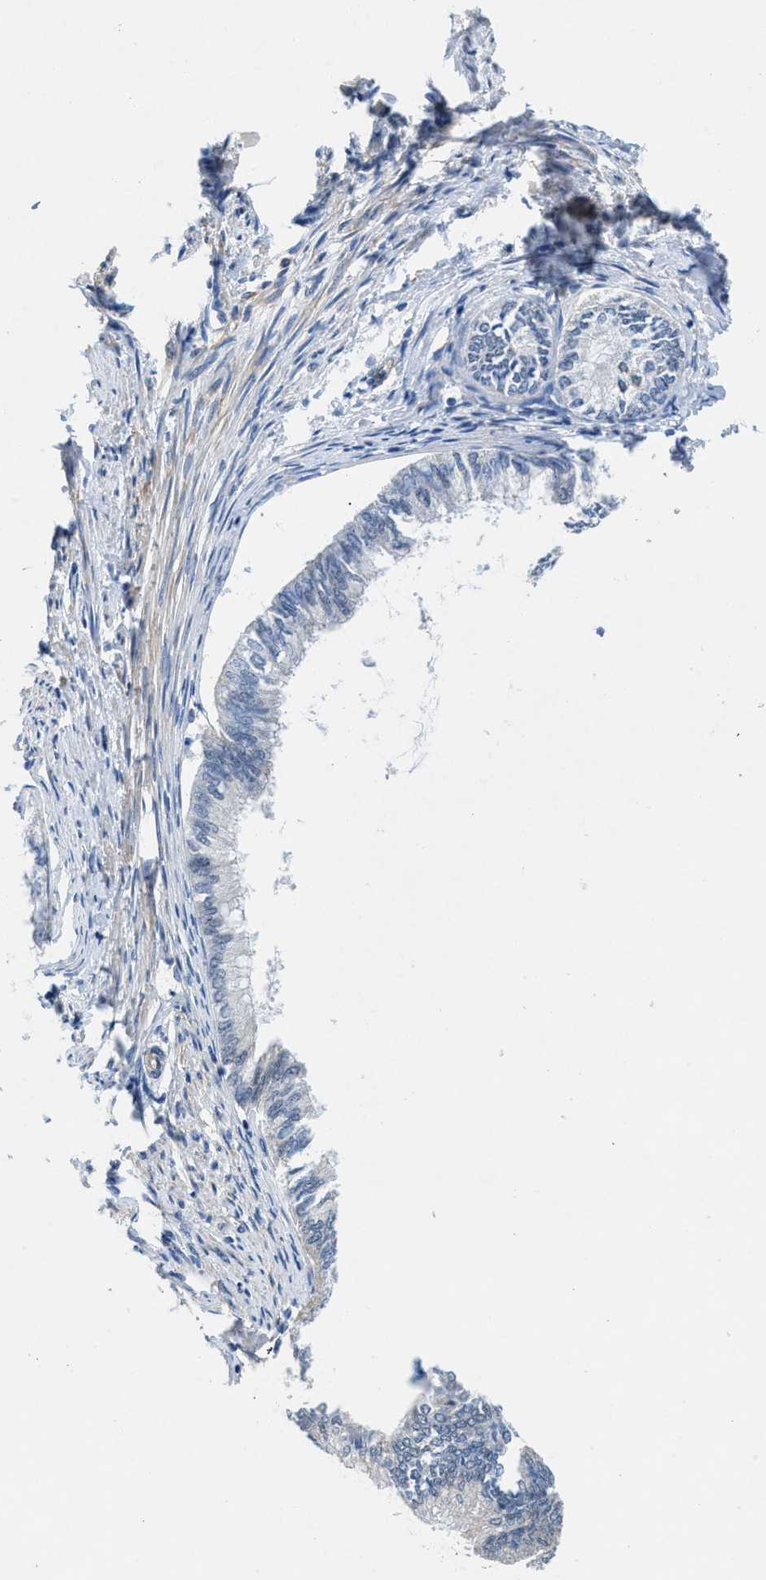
{"staining": {"intensity": "negative", "quantity": "none", "location": "none"}, "tissue": "endometrial cancer", "cell_type": "Tumor cells", "image_type": "cancer", "snomed": [{"axis": "morphology", "description": "Adenocarcinoma, NOS"}, {"axis": "topography", "description": "Endometrium"}], "caption": "Immunohistochemical staining of human adenocarcinoma (endometrial) shows no significant positivity in tumor cells. (DAB (3,3'-diaminobenzidine) IHC, high magnification).", "gene": "PANX1", "patient": {"sex": "female", "age": 86}}